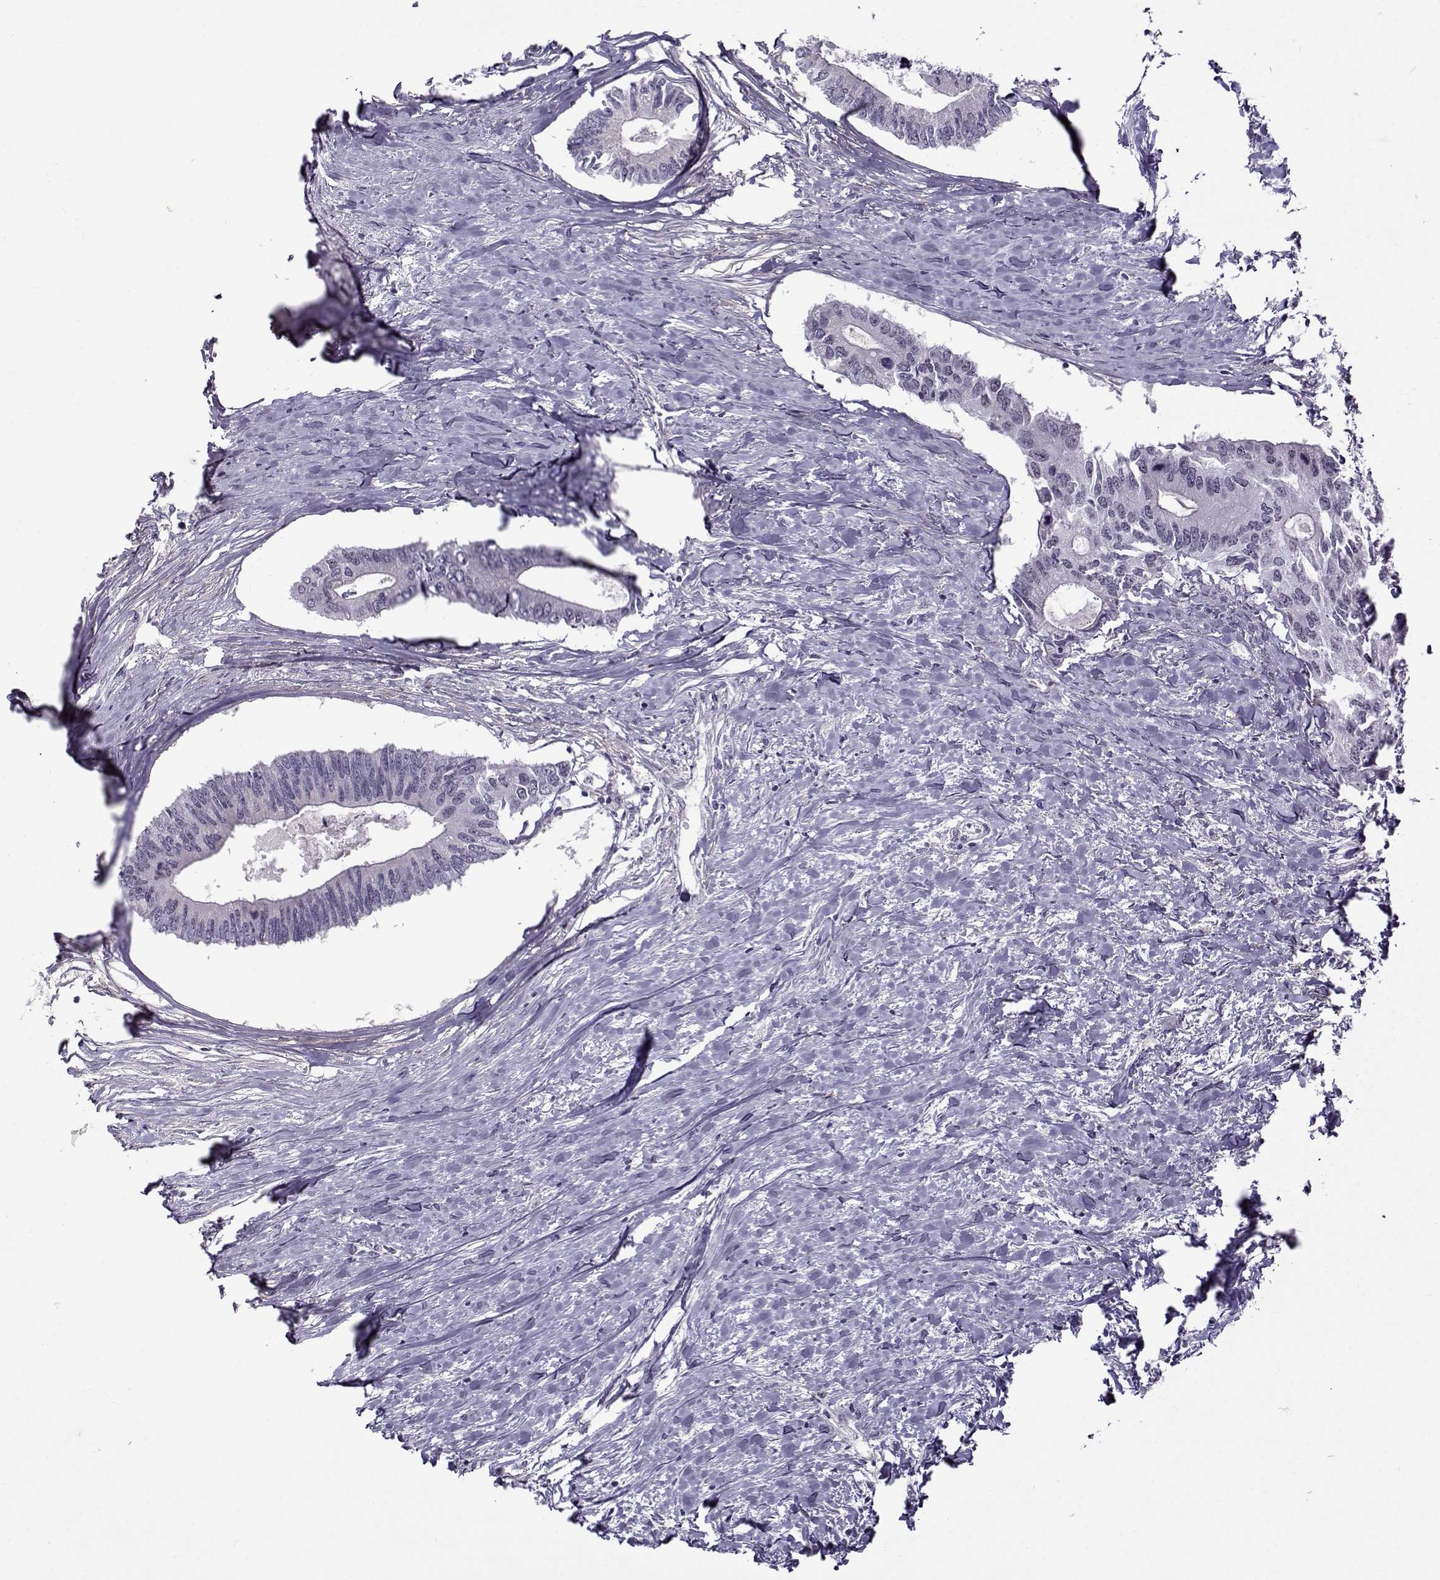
{"staining": {"intensity": "negative", "quantity": "none", "location": "none"}, "tissue": "colorectal cancer", "cell_type": "Tumor cells", "image_type": "cancer", "snomed": [{"axis": "morphology", "description": "Adenocarcinoma, NOS"}, {"axis": "topography", "description": "Colon"}], "caption": "This photomicrograph is of colorectal adenocarcinoma stained with IHC to label a protein in brown with the nuclei are counter-stained blue. There is no staining in tumor cells.", "gene": "BACH1", "patient": {"sex": "male", "age": 53}}